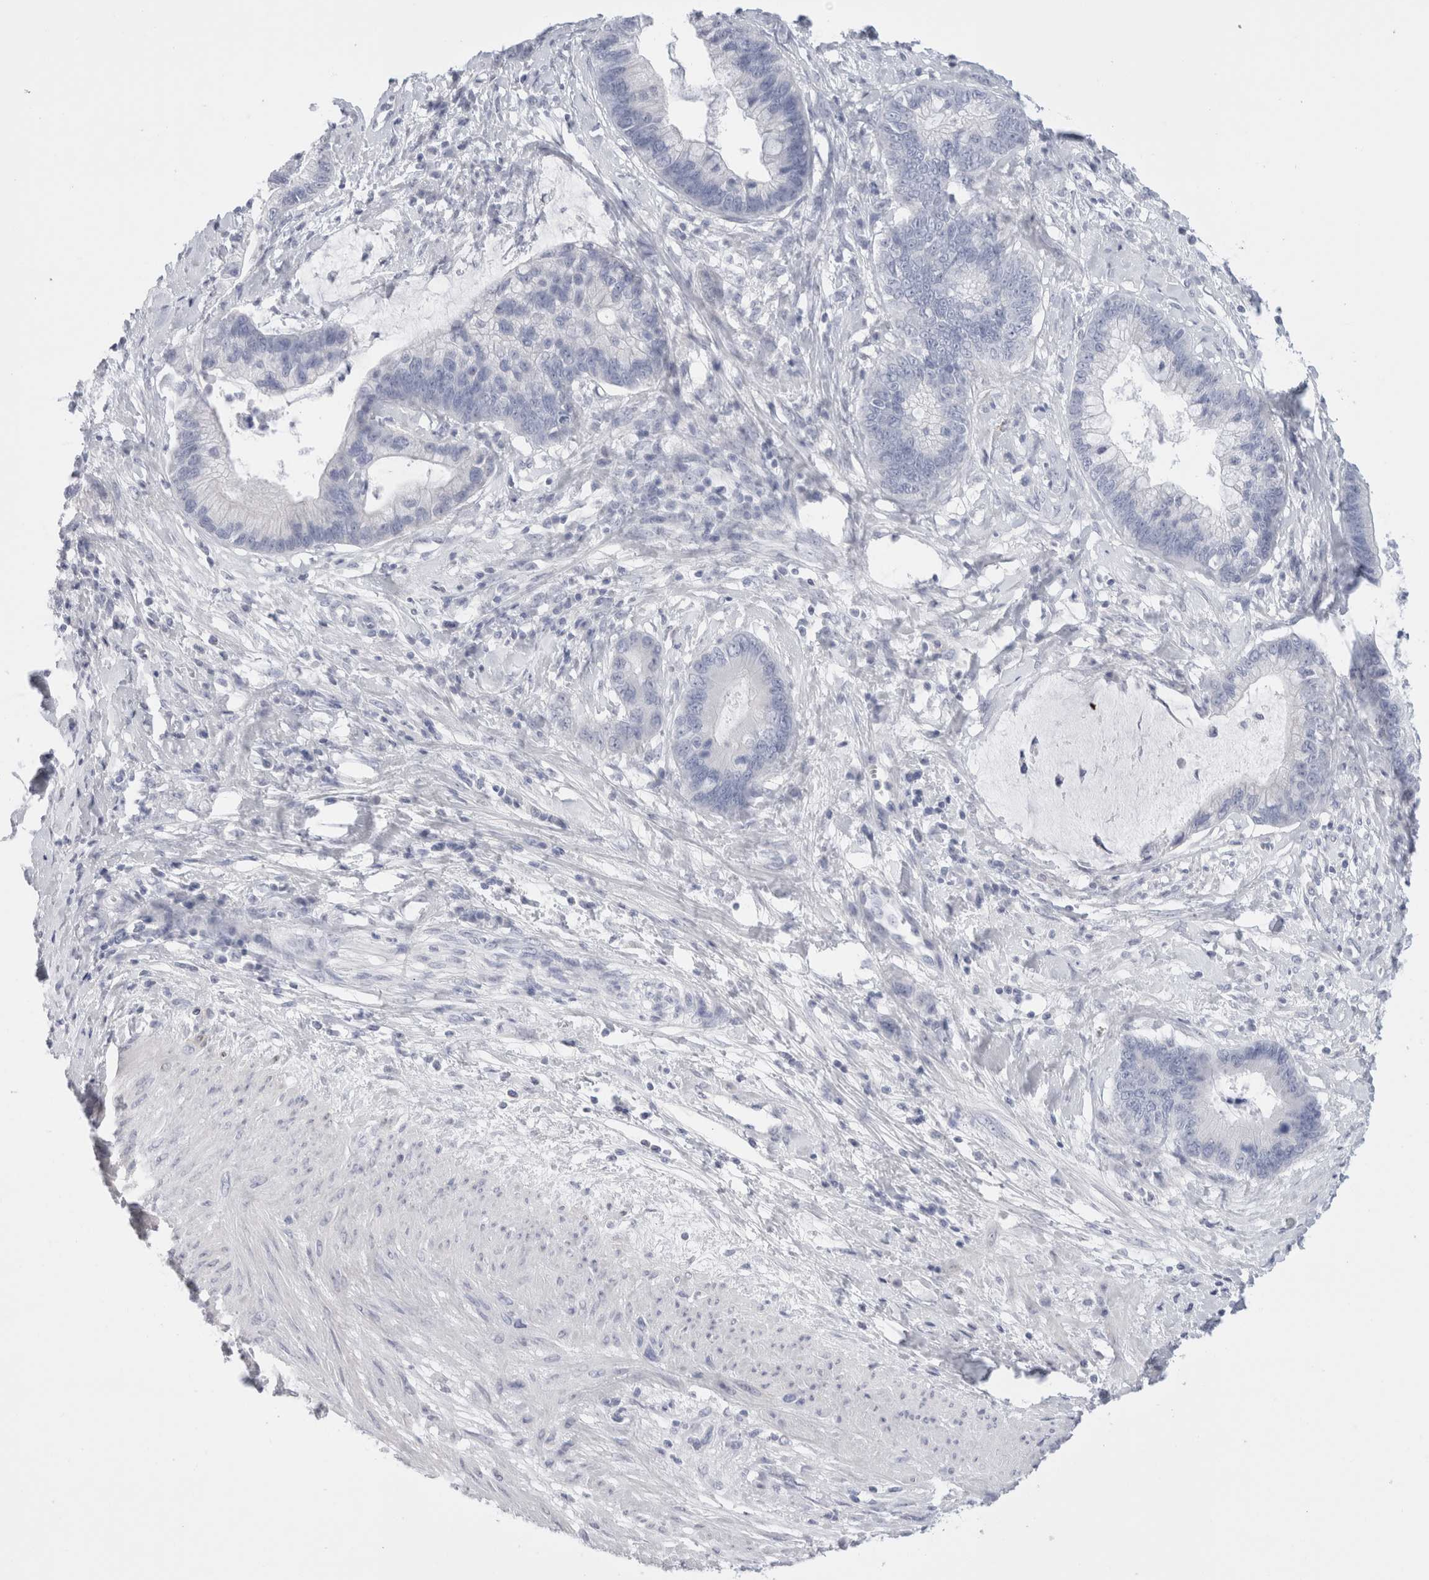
{"staining": {"intensity": "negative", "quantity": "none", "location": "none"}, "tissue": "cervical cancer", "cell_type": "Tumor cells", "image_type": "cancer", "snomed": [{"axis": "morphology", "description": "Adenocarcinoma, NOS"}, {"axis": "topography", "description": "Cervix"}], "caption": "Photomicrograph shows no protein staining in tumor cells of cervical cancer tissue.", "gene": "MUC15", "patient": {"sex": "female", "age": 44}}